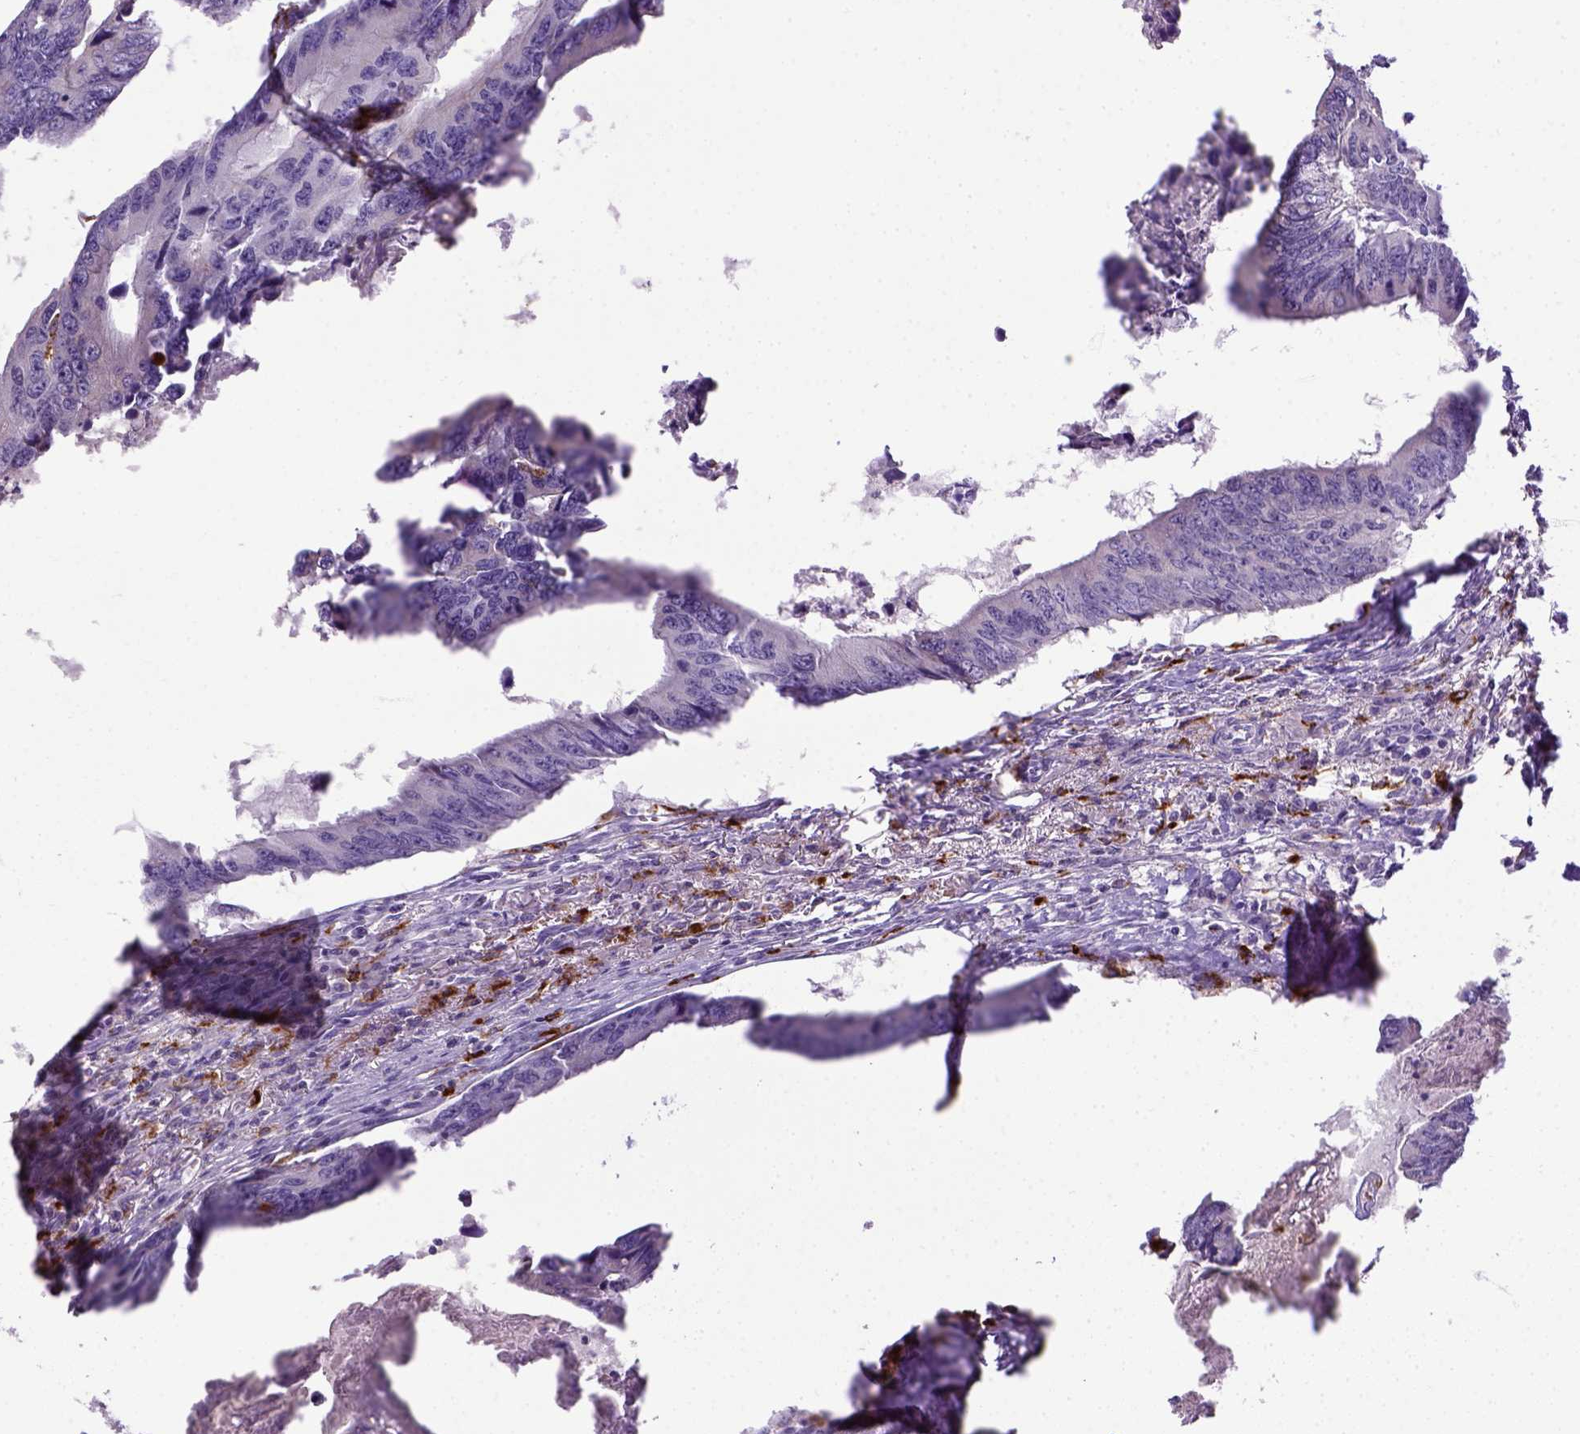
{"staining": {"intensity": "negative", "quantity": "none", "location": "none"}, "tissue": "colorectal cancer", "cell_type": "Tumor cells", "image_type": "cancer", "snomed": [{"axis": "morphology", "description": "Adenocarcinoma, NOS"}, {"axis": "topography", "description": "Colon"}], "caption": "Colorectal cancer was stained to show a protein in brown. There is no significant staining in tumor cells. (Brightfield microscopy of DAB immunohistochemistry at high magnification).", "gene": "CD68", "patient": {"sex": "male", "age": 53}}